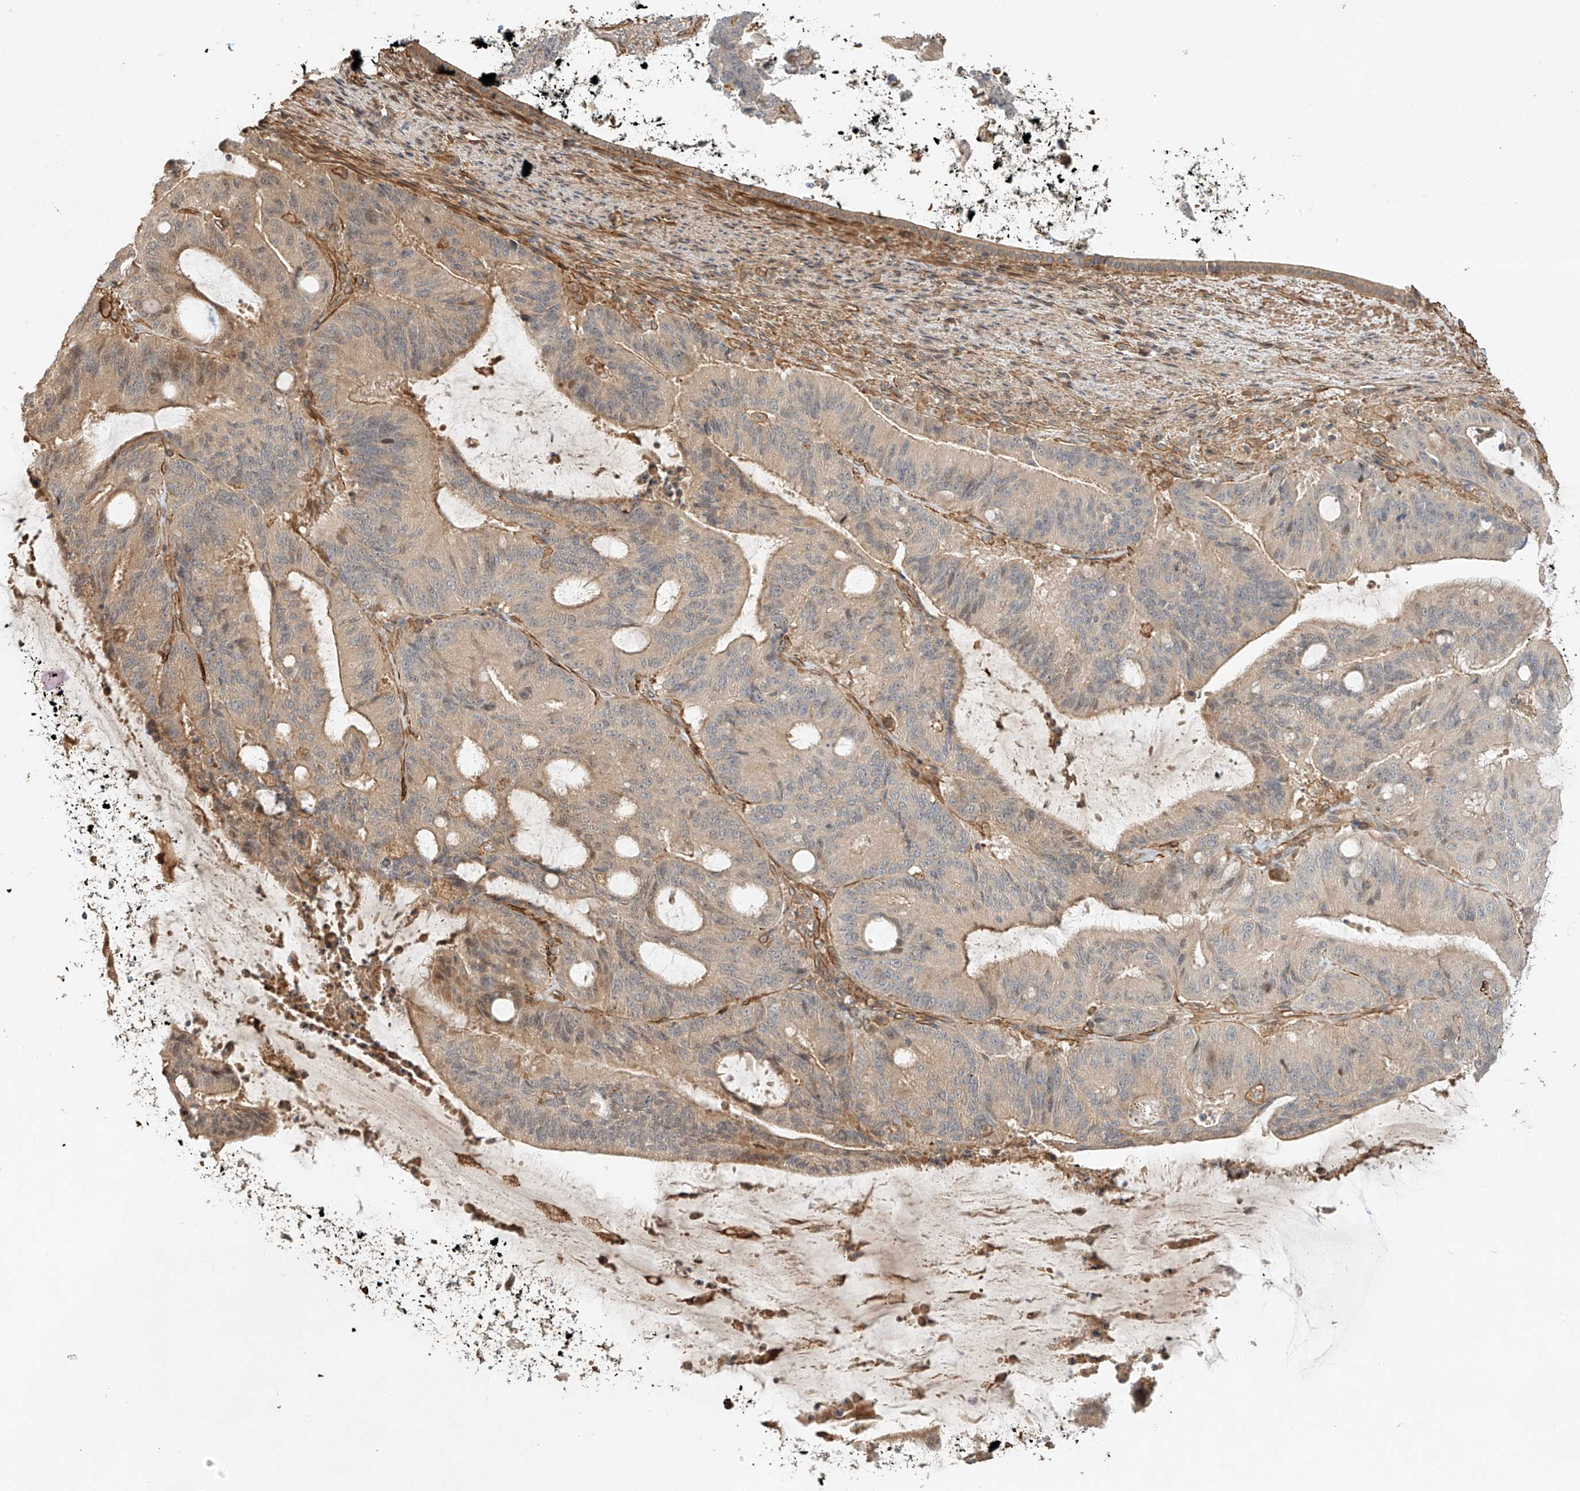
{"staining": {"intensity": "weak", "quantity": "25%-75%", "location": "cytoplasmic/membranous"}, "tissue": "liver cancer", "cell_type": "Tumor cells", "image_type": "cancer", "snomed": [{"axis": "morphology", "description": "Normal tissue, NOS"}, {"axis": "morphology", "description": "Cholangiocarcinoma"}, {"axis": "topography", "description": "Liver"}, {"axis": "topography", "description": "Peripheral nerve tissue"}], "caption": "DAB (3,3'-diaminobenzidine) immunohistochemical staining of liver cholangiocarcinoma demonstrates weak cytoplasmic/membranous protein positivity in approximately 25%-75% of tumor cells. The staining was performed using DAB (3,3'-diaminobenzidine), with brown indicating positive protein expression. Nuclei are stained blue with hematoxylin.", "gene": "CSMD3", "patient": {"sex": "female", "age": 73}}